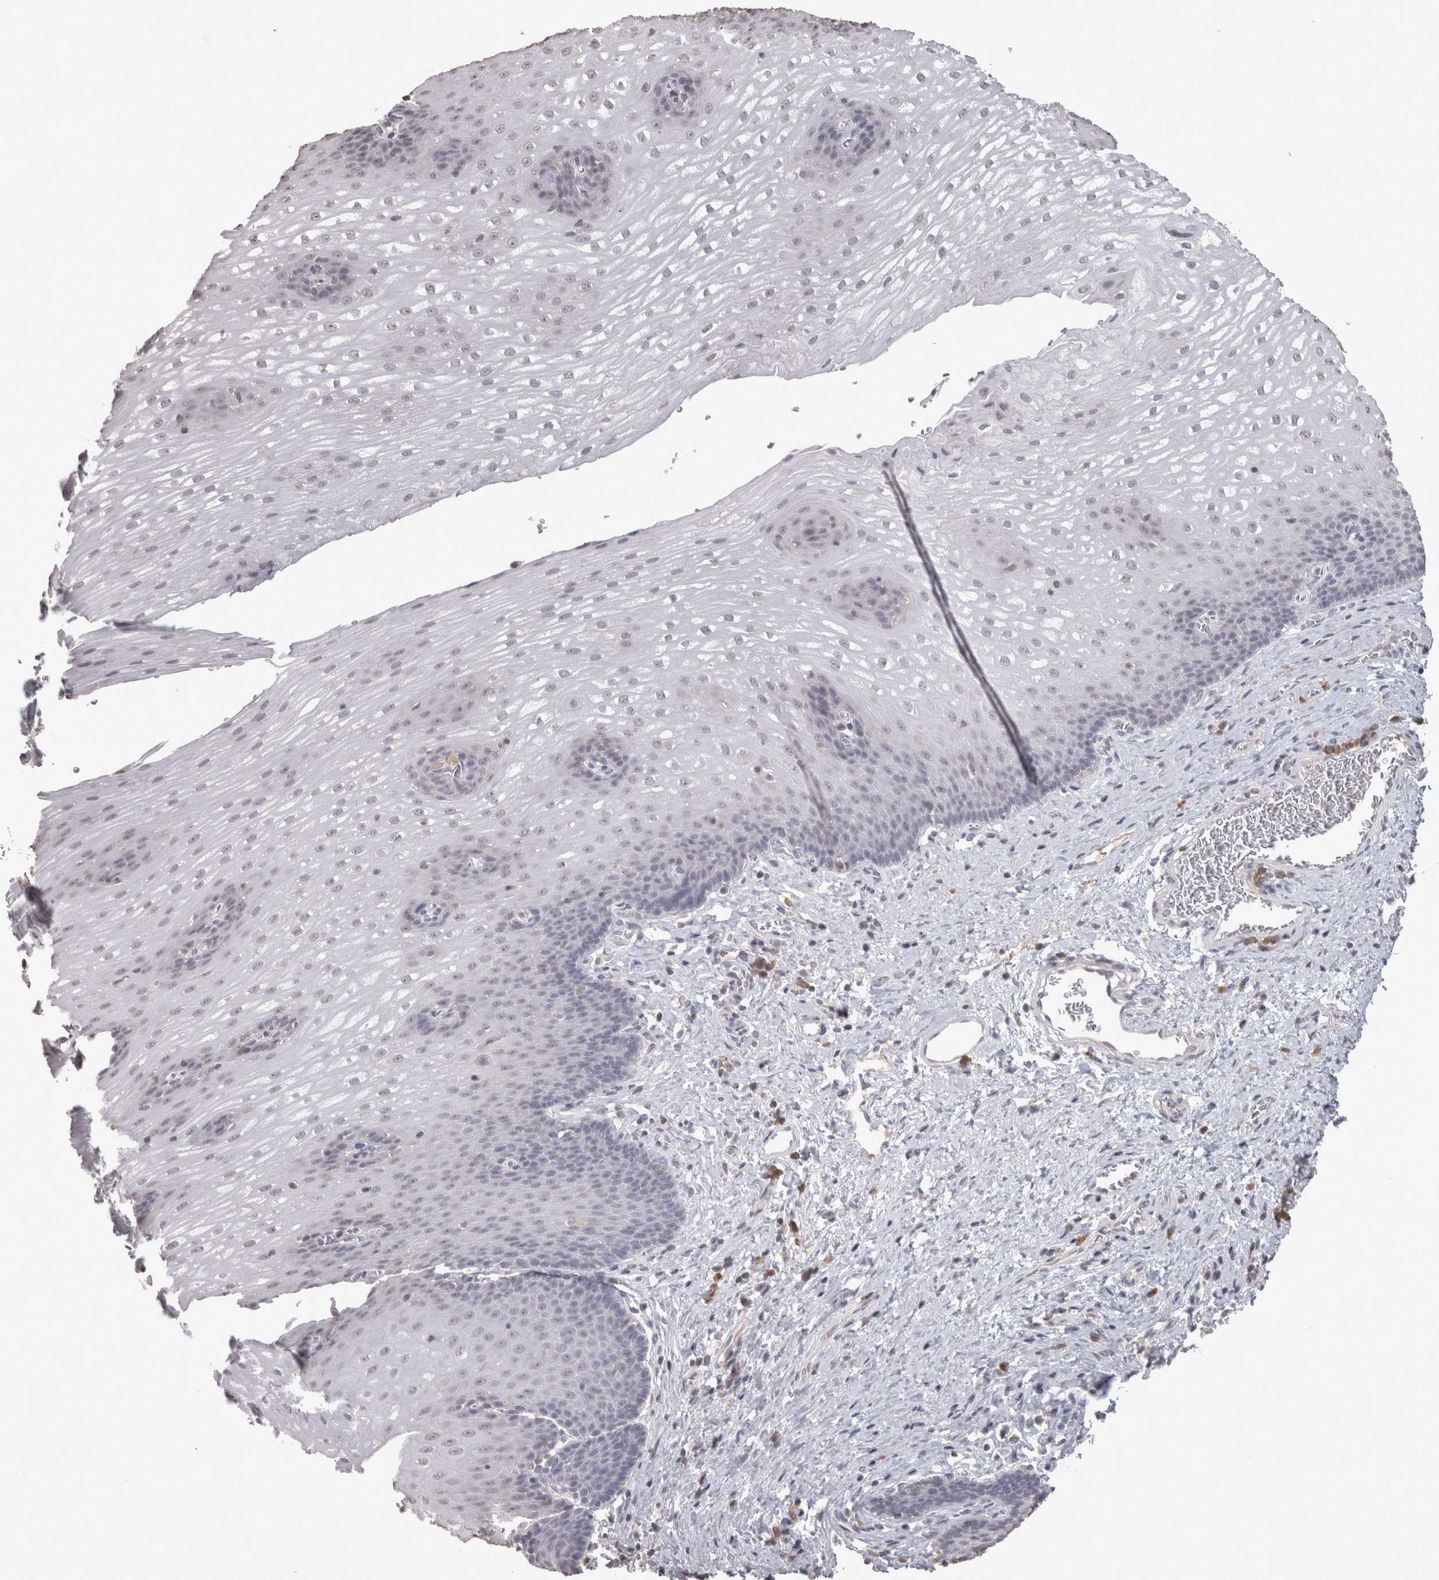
{"staining": {"intensity": "negative", "quantity": "none", "location": "none"}, "tissue": "esophagus", "cell_type": "Squamous epithelial cells", "image_type": "normal", "snomed": [{"axis": "morphology", "description": "Normal tissue, NOS"}, {"axis": "topography", "description": "Esophagus"}], "caption": "This is an immunohistochemistry (IHC) photomicrograph of normal human esophagus. There is no positivity in squamous epithelial cells.", "gene": "LAX1", "patient": {"sex": "male", "age": 48}}